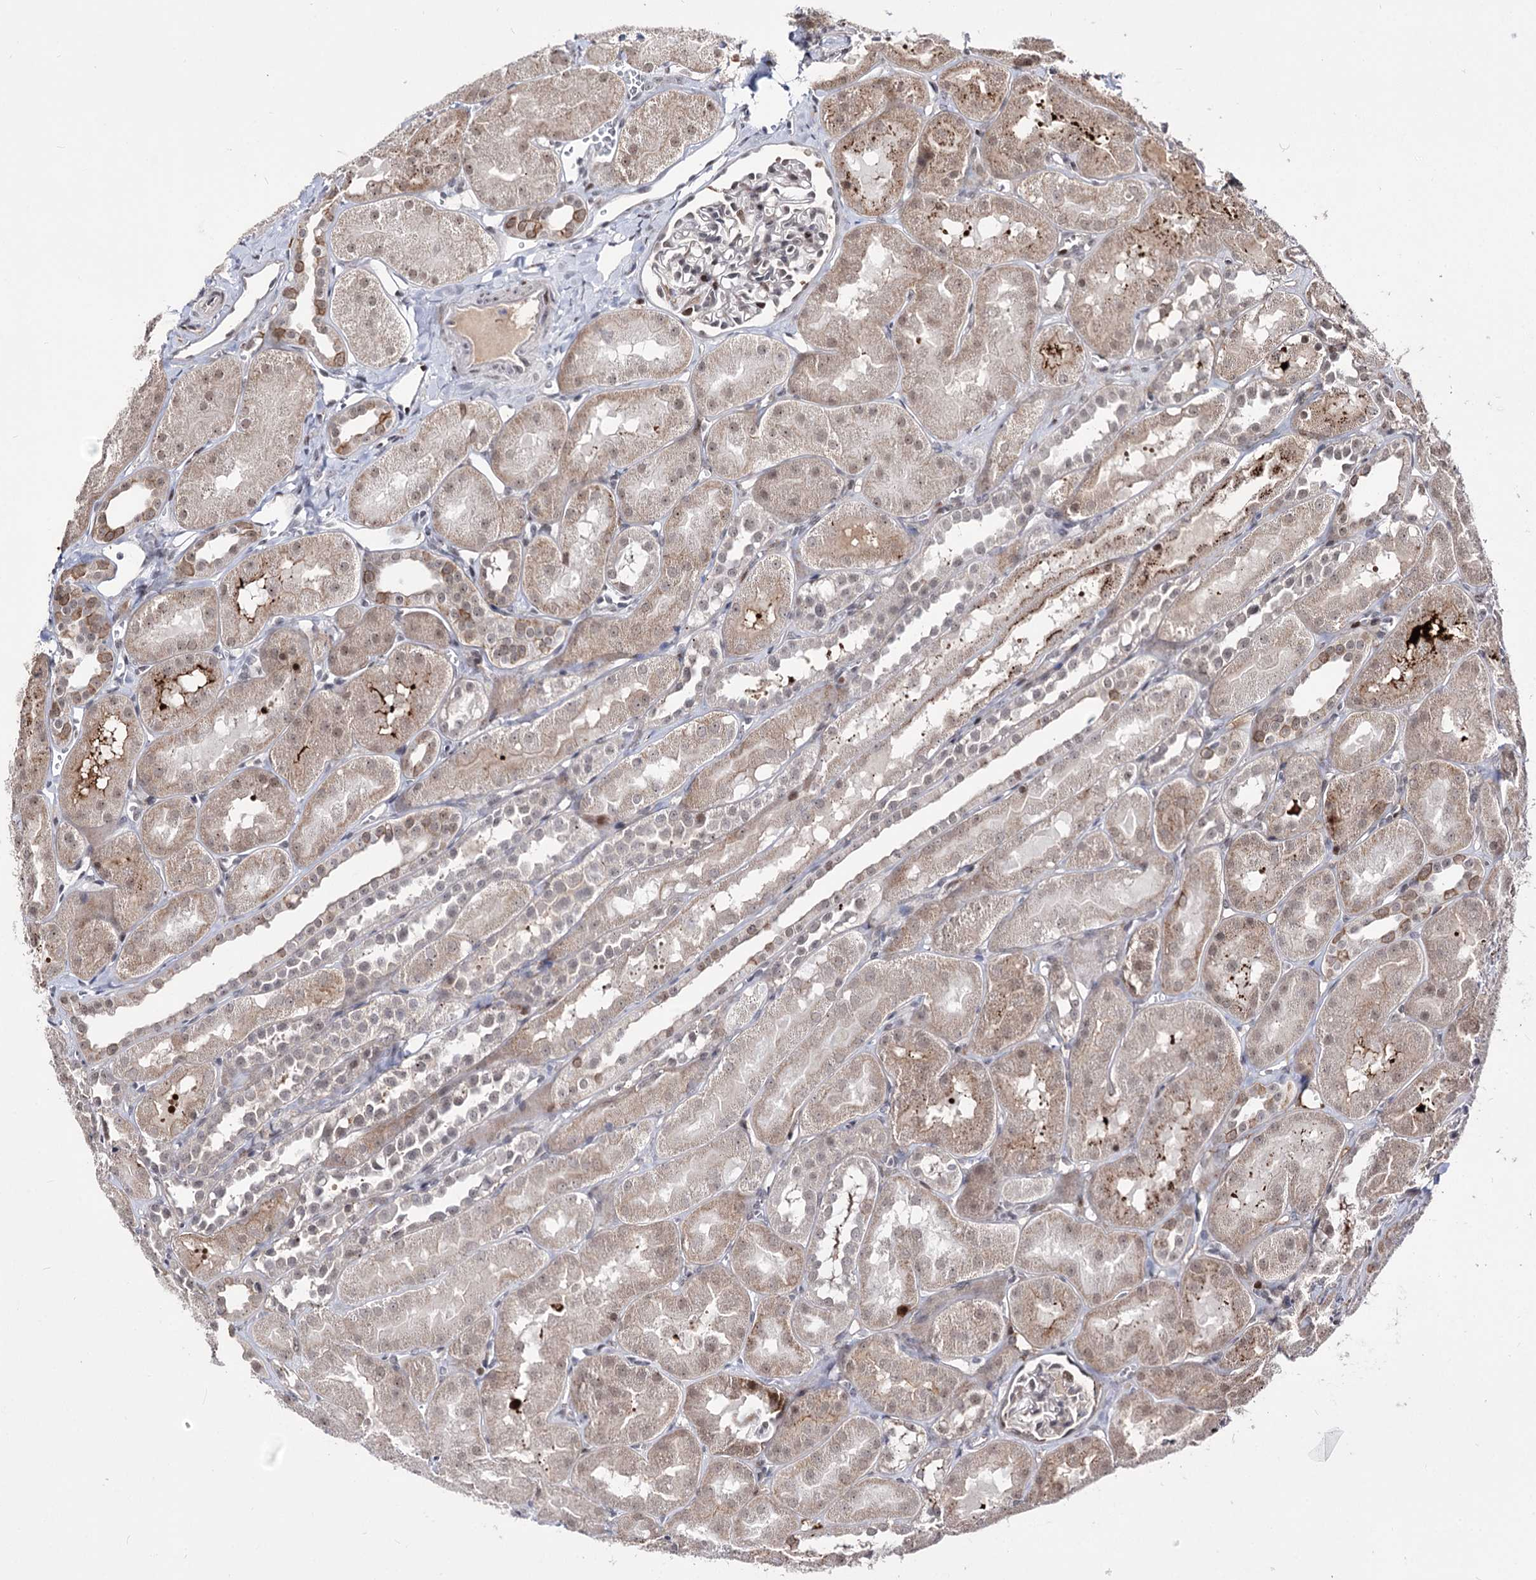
{"staining": {"intensity": "moderate", "quantity": "<25%", "location": "nuclear"}, "tissue": "kidney", "cell_type": "Cells in glomeruli", "image_type": "normal", "snomed": [{"axis": "morphology", "description": "Normal tissue, NOS"}, {"axis": "topography", "description": "Kidney"}, {"axis": "topography", "description": "Urinary bladder"}], "caption": "Brown immunohistochemical staining in benign human kidney reveals moderate nuclear positivity in about <25% of cells in glomeruli. Immunohistochemistry (ihc) stains the protein of interest in brown and the nuclei are stained blue.", "gene": "STOX1", "patient": {"sex": "male", "age": 16}}